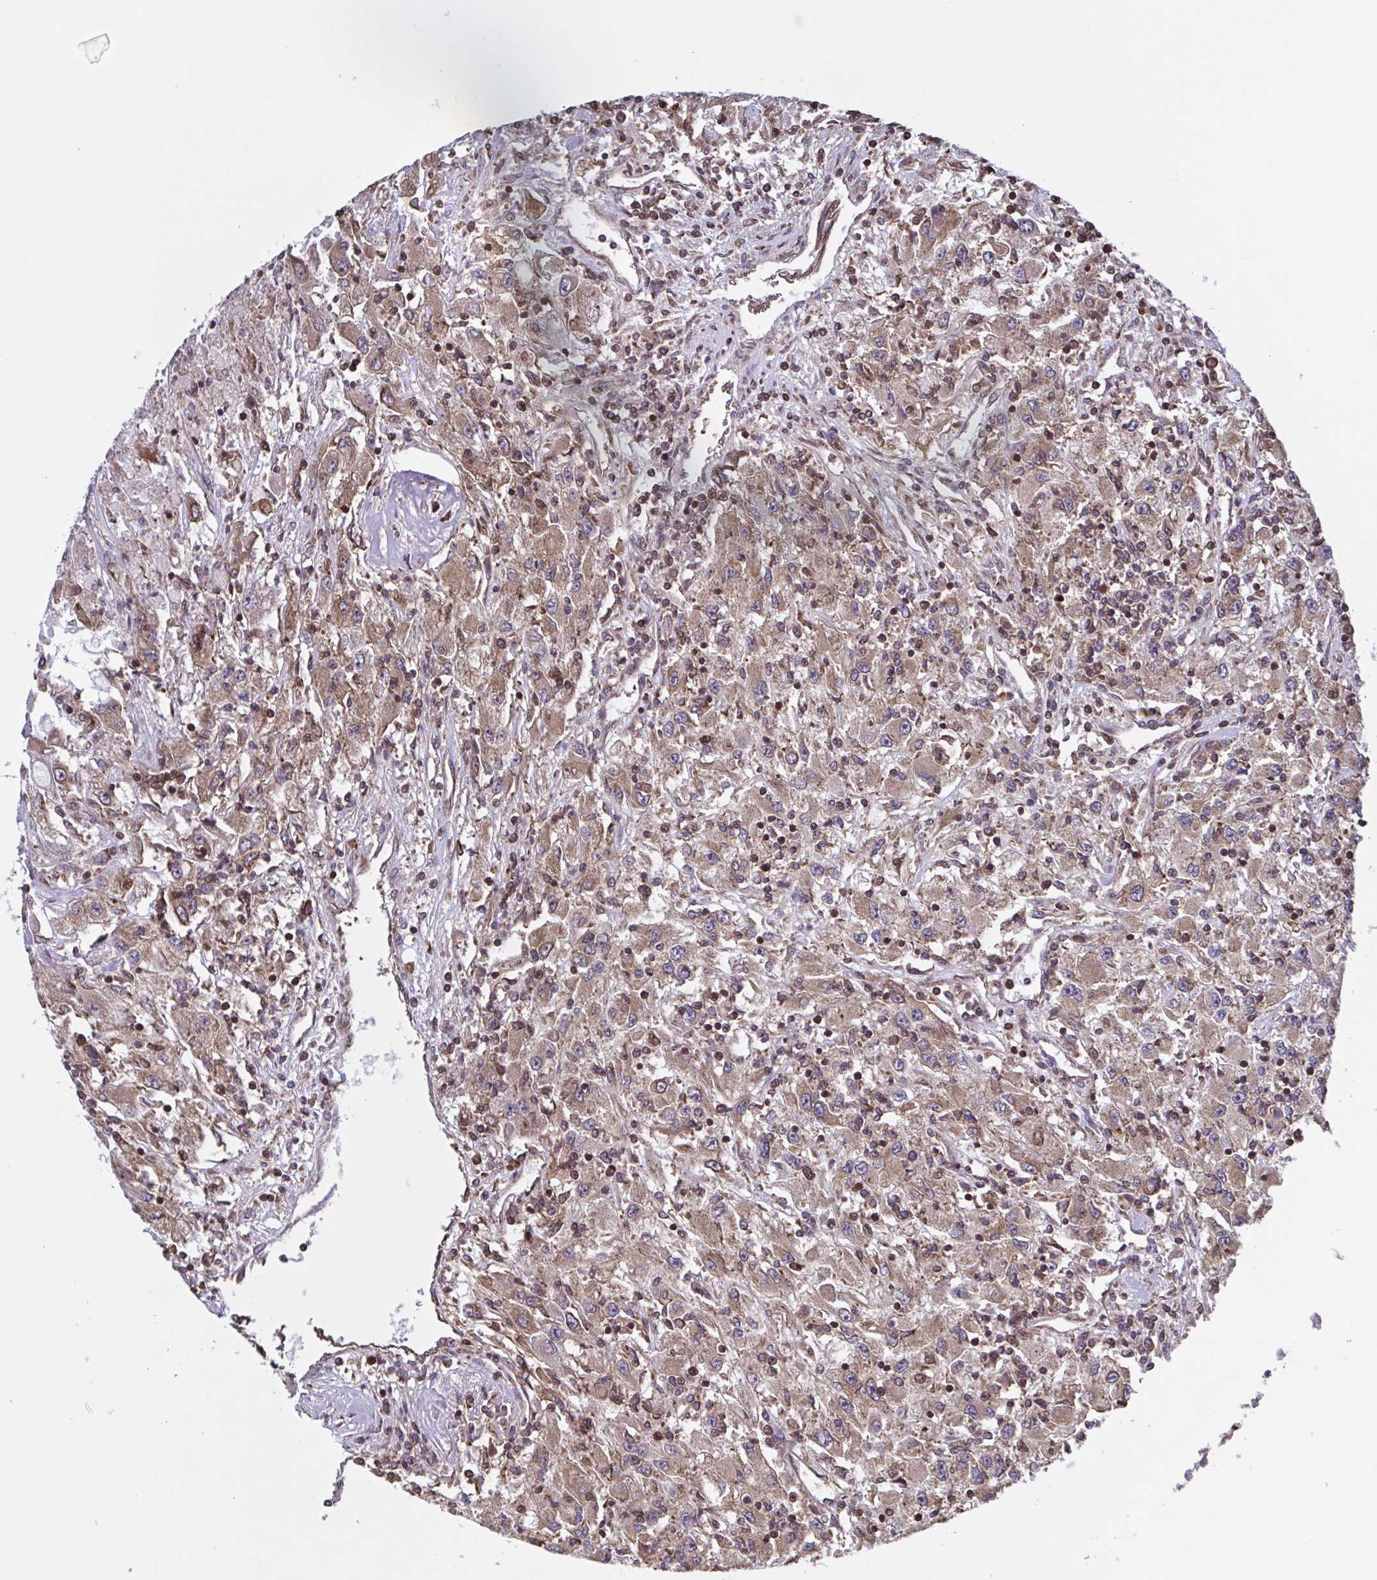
{"staining": {"intensity": "moderate", "quantity": ">75%", "location": "cytoplasmic/membranous"}, "tissue": "renal cancer", "cell_type": "Tumor cells", "image_type": "cancer", "snomed": [{"axis": "morphology", "description": "Adenocarcinoma, NOS"}, {"axis": "topography", "description": "Kidney"}], "caption": "Immunohistochemical staining of human renal adenocarcinoma exhibits moderate cytoplasmic/membranous protein expression in about >75% of tumor cells.", "gene": "SEC63", "patient": {"sex": "female", "age": 67}}